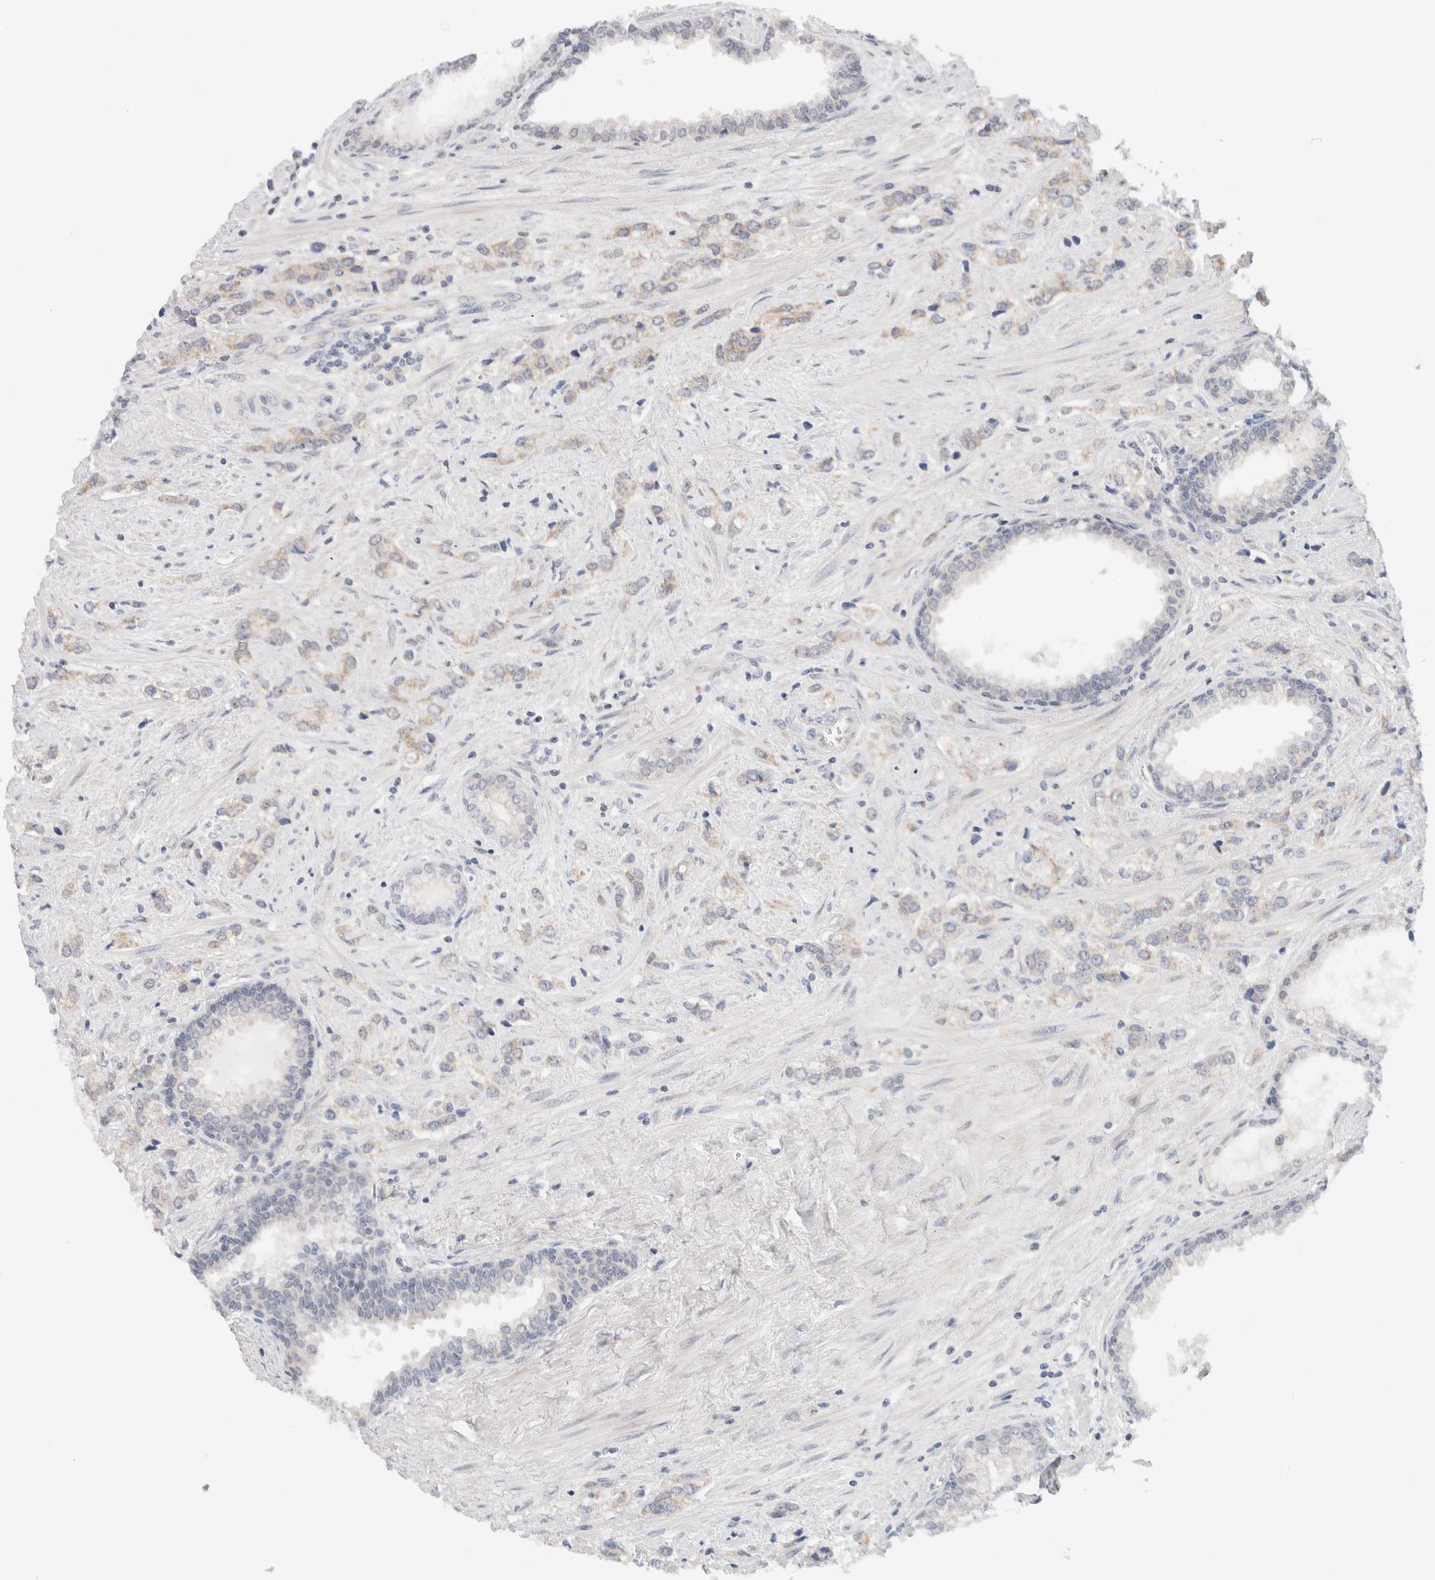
{"staining": {"intensity": "weak", "quantity": "<25%", "location": "cytoplasmic/membranous"}, "tissue": "prostate cancer", "cell_type": "Tumor cells", "image_type": "cancer", "snomed": [{"axis": "morphology", "description": "Adenocarcinoma, High grade"}, {"axis": "topography", "description": "Prostate"}], "caption": "This is a histopathology image of immunohistochemistry staining of prostate cancer, which shows no positivity in tumor cells. (DAB (3,3'-diaminobenzidine) immunohistochemistry (IHC) with hematoxylin counter stain).", "gene": "ERI3", "patient": {"sex": "male", "age": 66}}